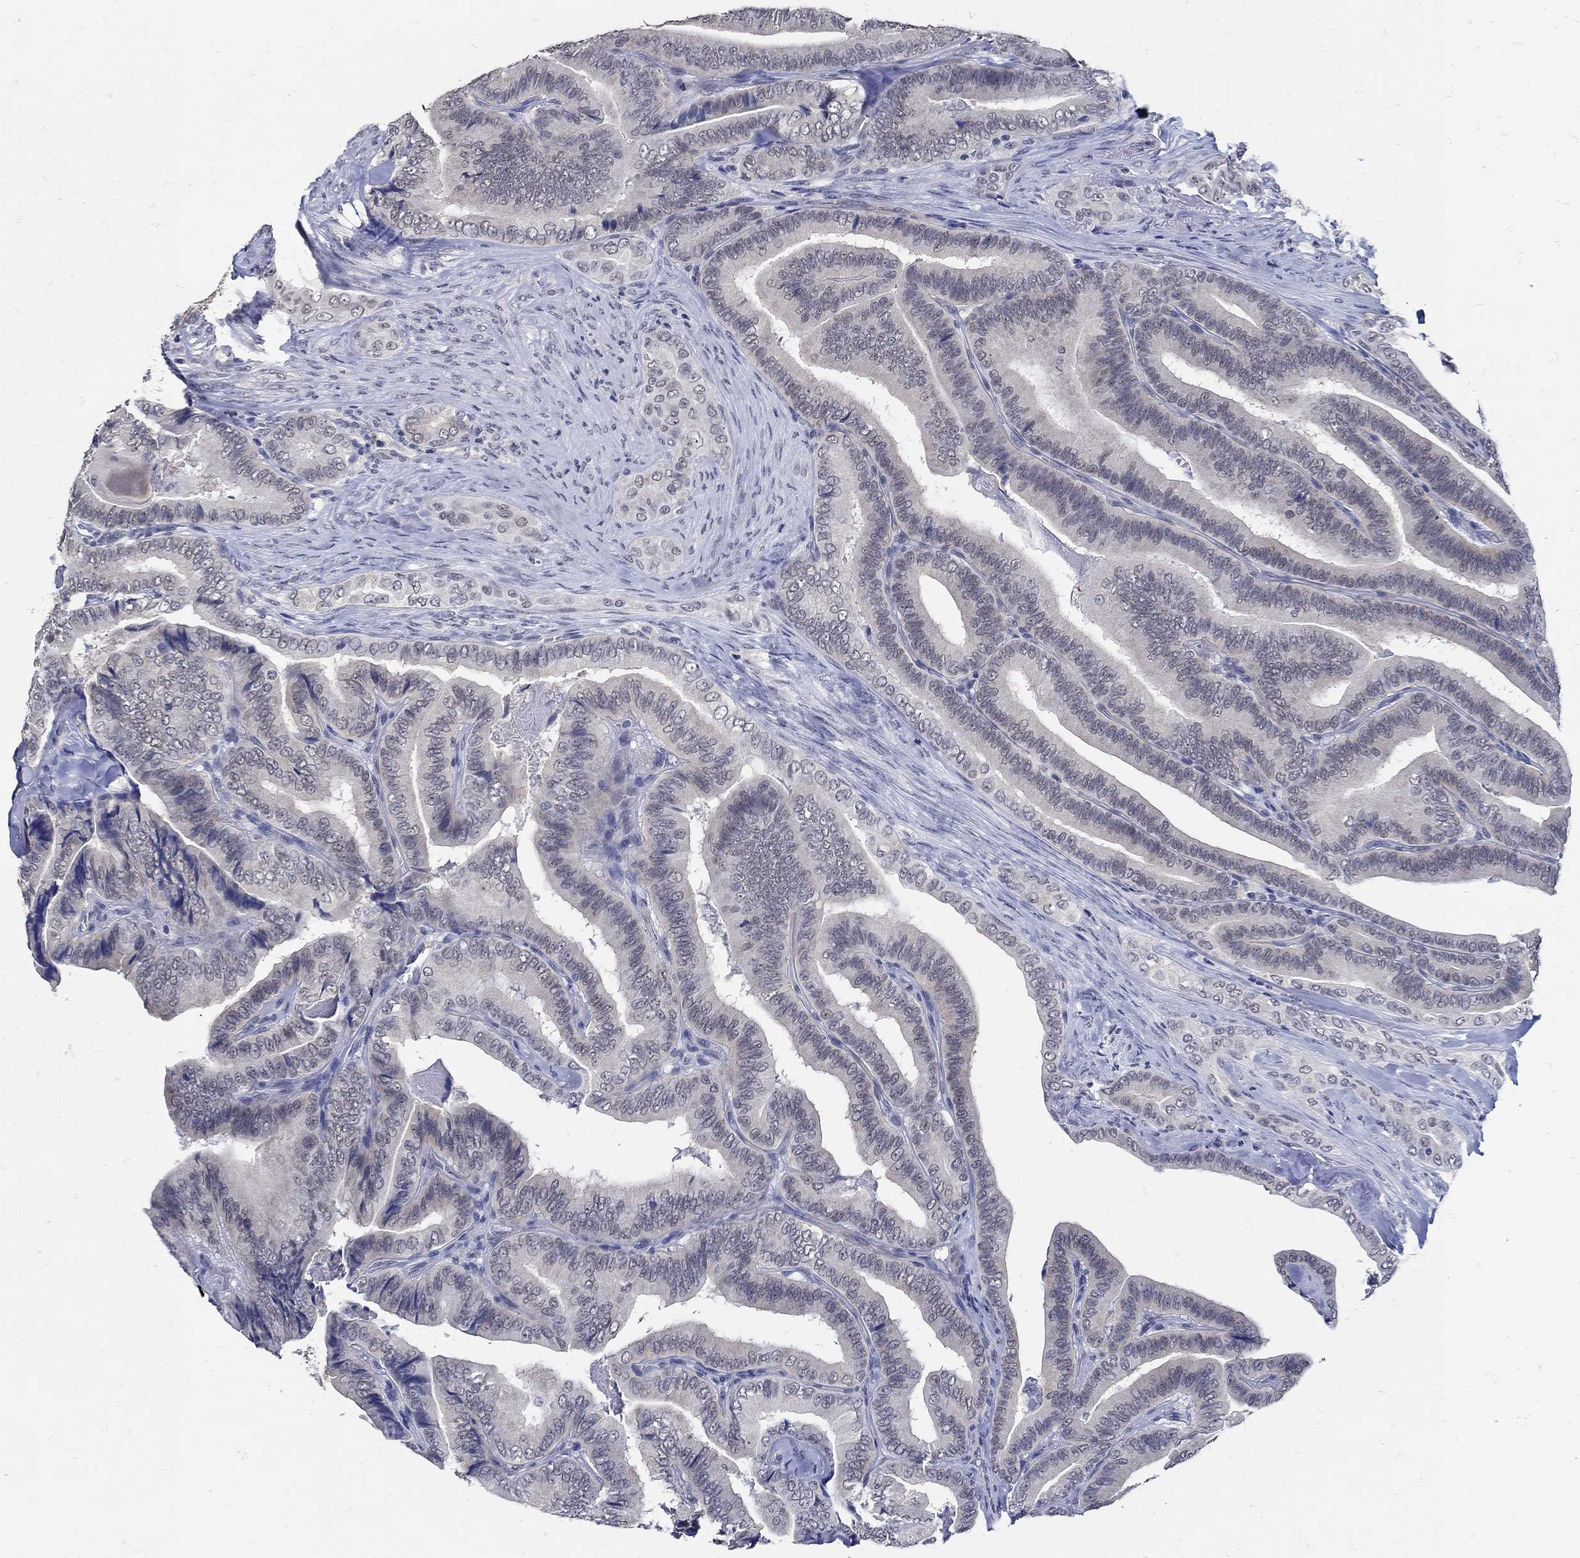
{"staining": {"intensity": "negative", "quantity": "none", "location": "none"}, "tissue": "thyroid cancer", "cell_type": "Tumor cells", "image_type": "cancer", "snomed": [{"axis": "morphology", "description": "Papillary adenocarcinoma, NOS"}, {"axis": "topography", "description": "Thyroid gland"}], "caption": "The micrograph exhibits no staining of tumor cells in thyroid cancer.", "gene": "KCNN3", "patient": {"sex": "male", "age": 61}}